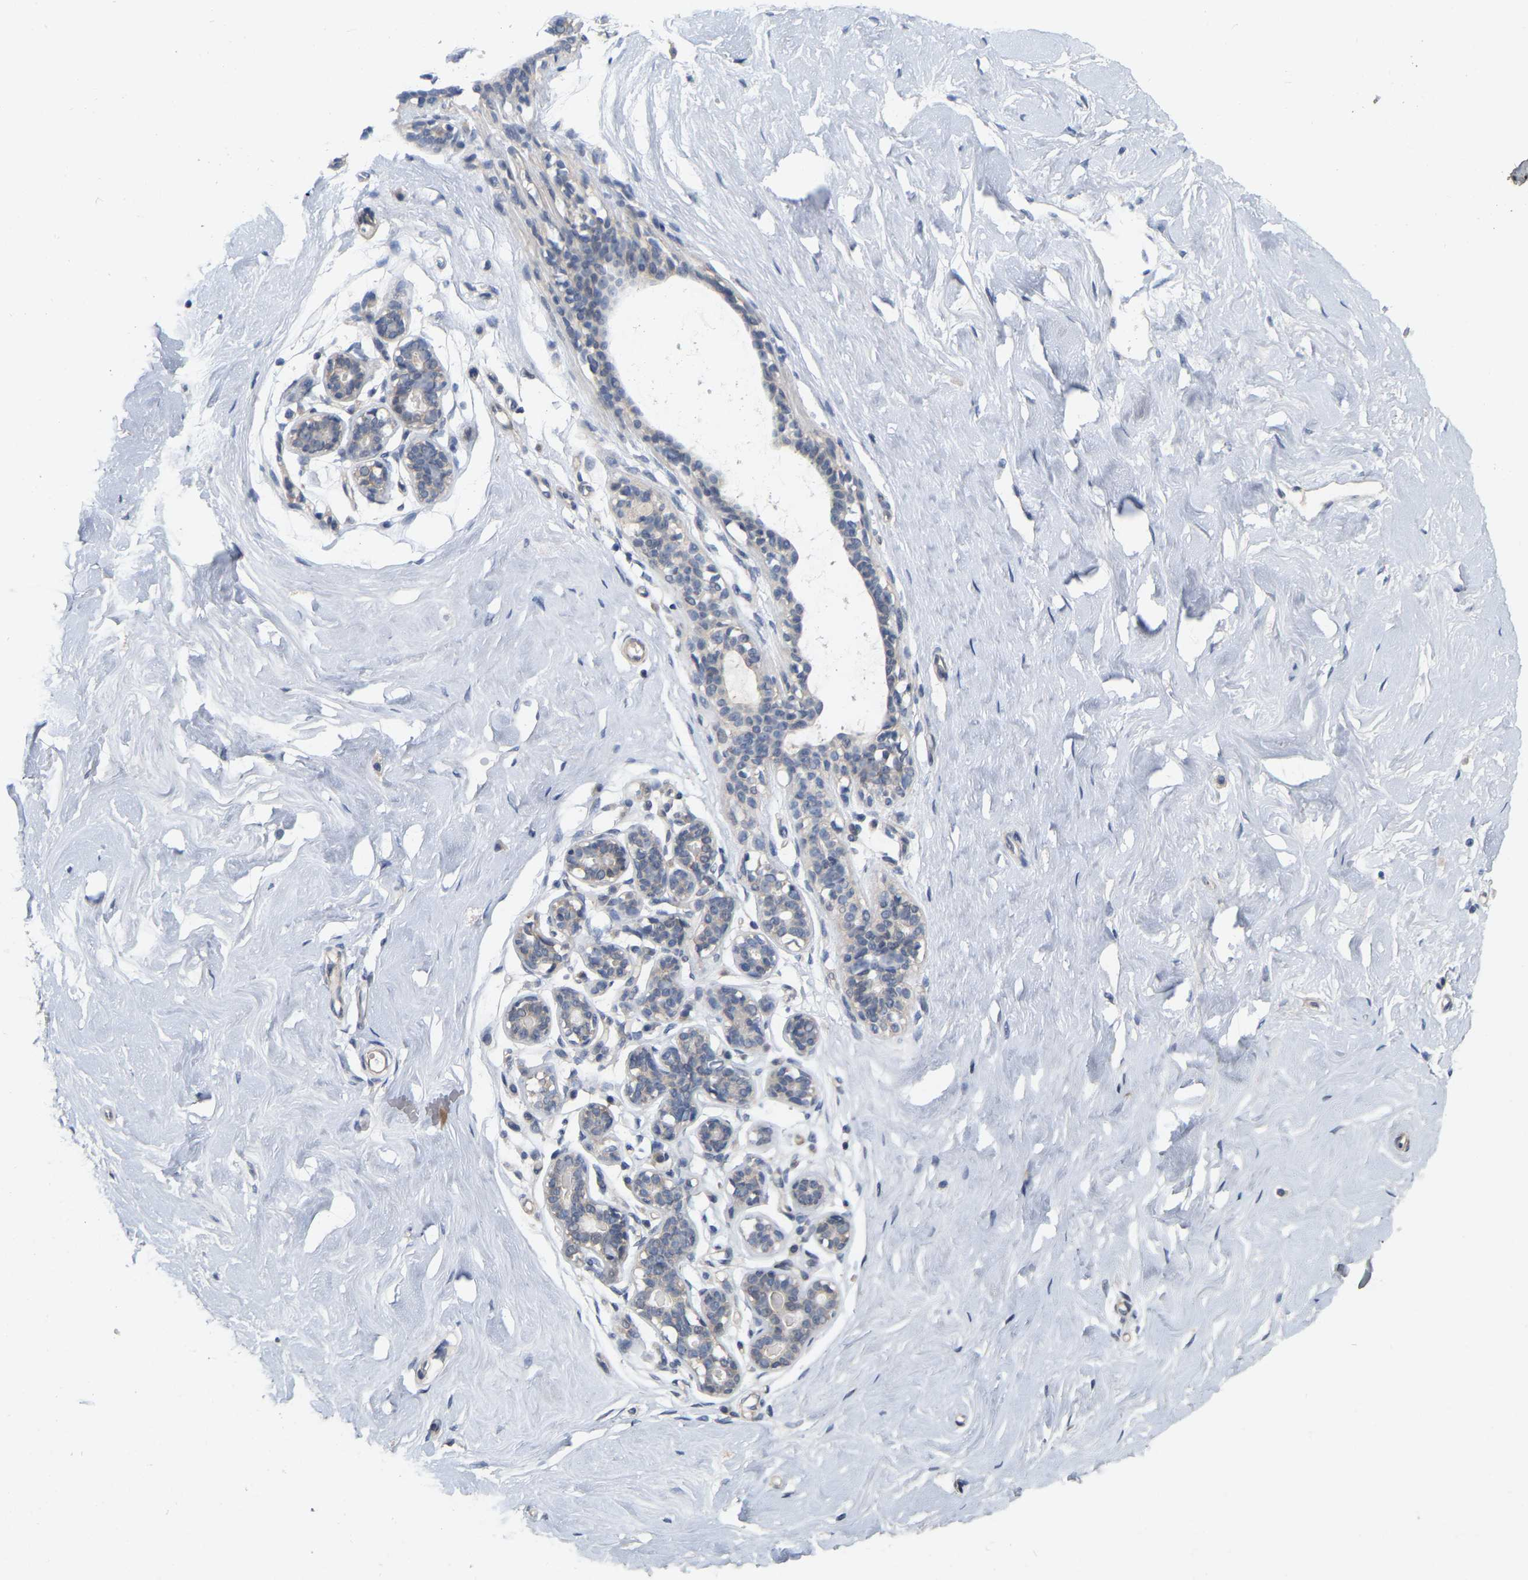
{"staining": {"intensity": "negative", "quantity": "none", "location": "none"}, "tissue": "breast", "cell_type": "Adipocytes", "image_type": "normal", "snomed": [{"axis": "morphology", "description": "Normal tissue, NOS"}, {"axis": "topography", "description": "Breast"}], "caption": "An immunohistochemistry image of normal breast is shown. There is no staining in adipocytes of breast.", "gene": "SSH1", "patient": {"sex": "female", "age": 23}}